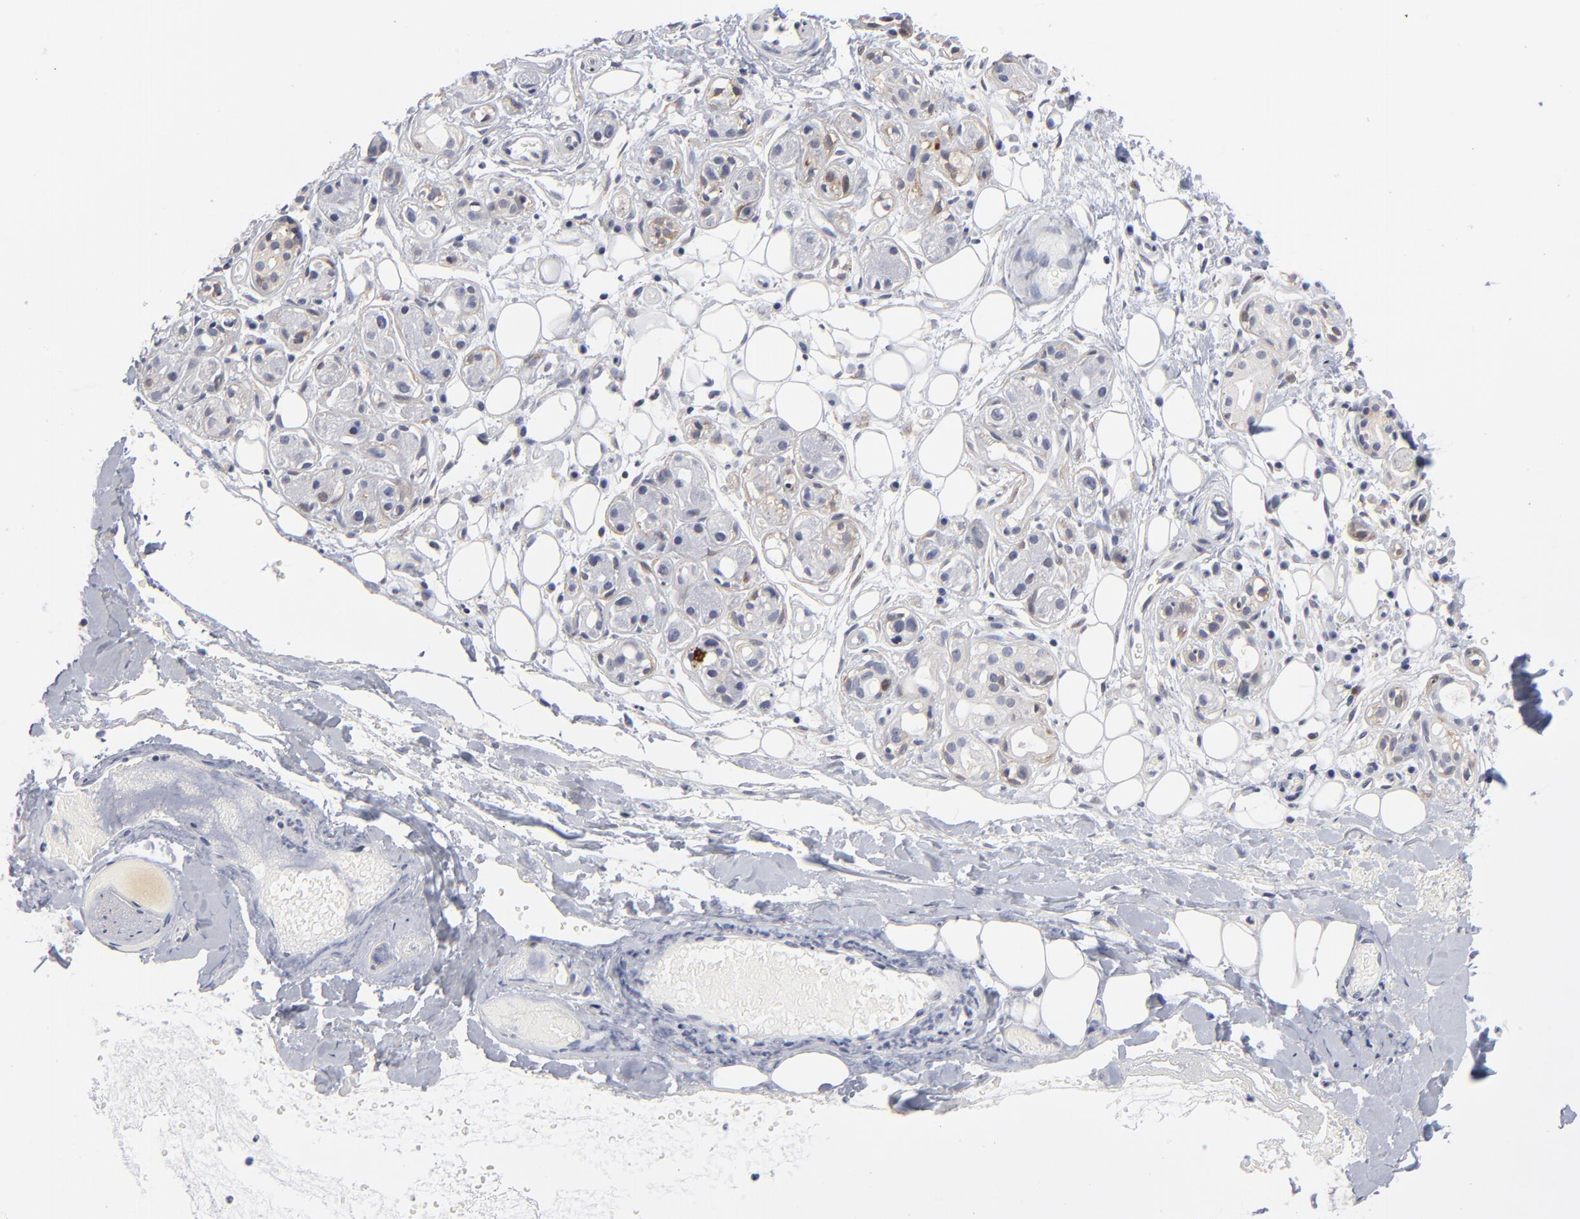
{"staining": {"intensity": "negative", "quantity": "none", "location": "none"}, "tissue": "salivary gland", "cell_type": "Glandular cells", "image_type": "normal", "snomed": [{"axis": "morphology", "description": "Normal tissue, NOS"}, {"axis": "topography", "description": "Salivary gland"}], "caption": "DAB immunohistochemical staining of benign salivary gland demonstrates no significant positivity in glandular cells. Nuclei are stained in blue.", "gene": "AURKA", "patient": {"sex": "male", "age": 54}}